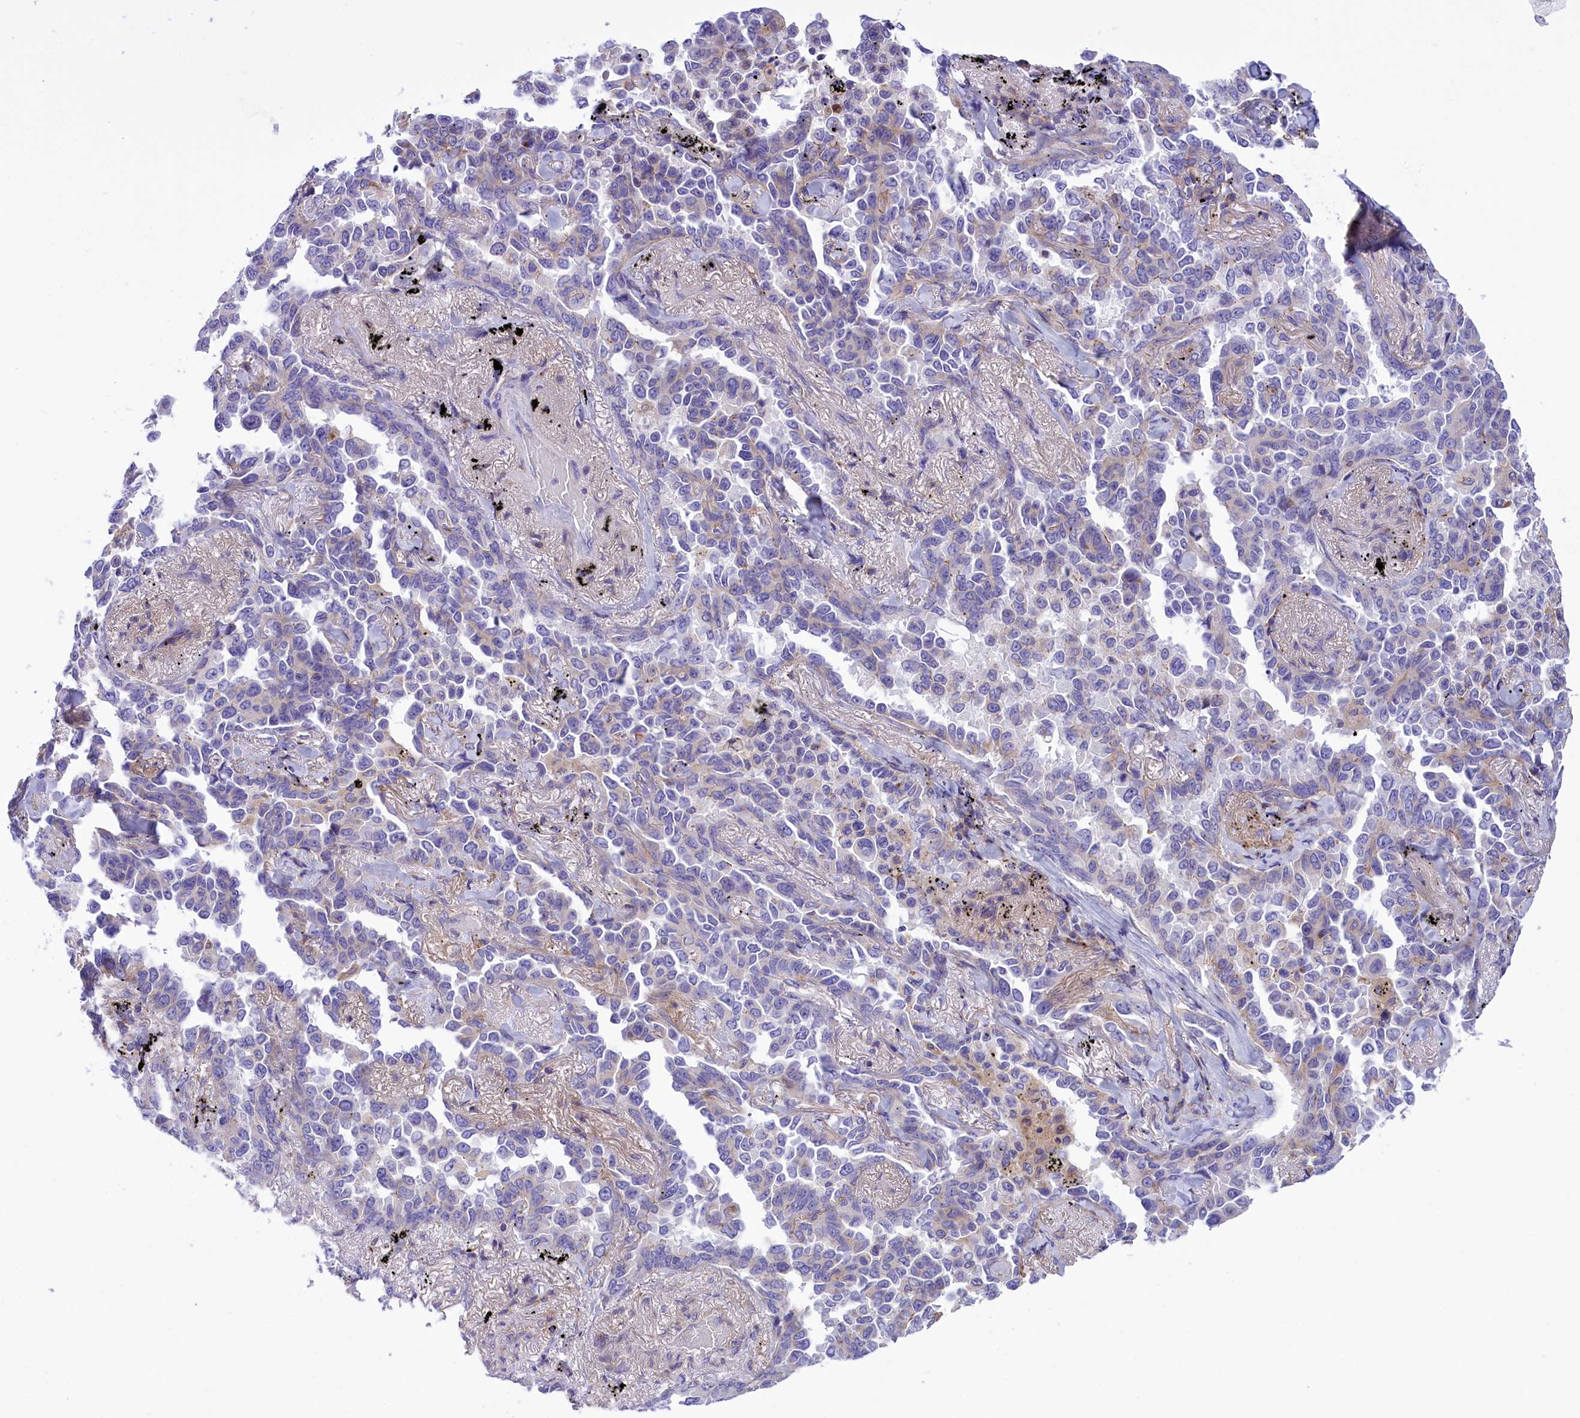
{"staining": {"intensity": "negative", "quantity": "none", "location": "none"}, "tissue": "lung cancer", "cell_type": "Tumor cells", "image_type": "cancer", "snomed": [{"axis": "morphology", "description": "Adenocarcinoma, NOS"}, {"axis": "topography", "description": "Lung"}], "caption": "This histopathology image is of adenocarcinoma (lung) stained with IHC to label a protein in brown with the nuclei are counter-stained blue. There is no positivity in tumor cells. (Stains: DAB (3,3'-diaminobenzidine) IHC with hematoxylin counter stain, Microscopy: brightfield microscopy at high magnification).", "gene": "CORO7-PAM16", "patient": {"sex": "female", "age": 67}}